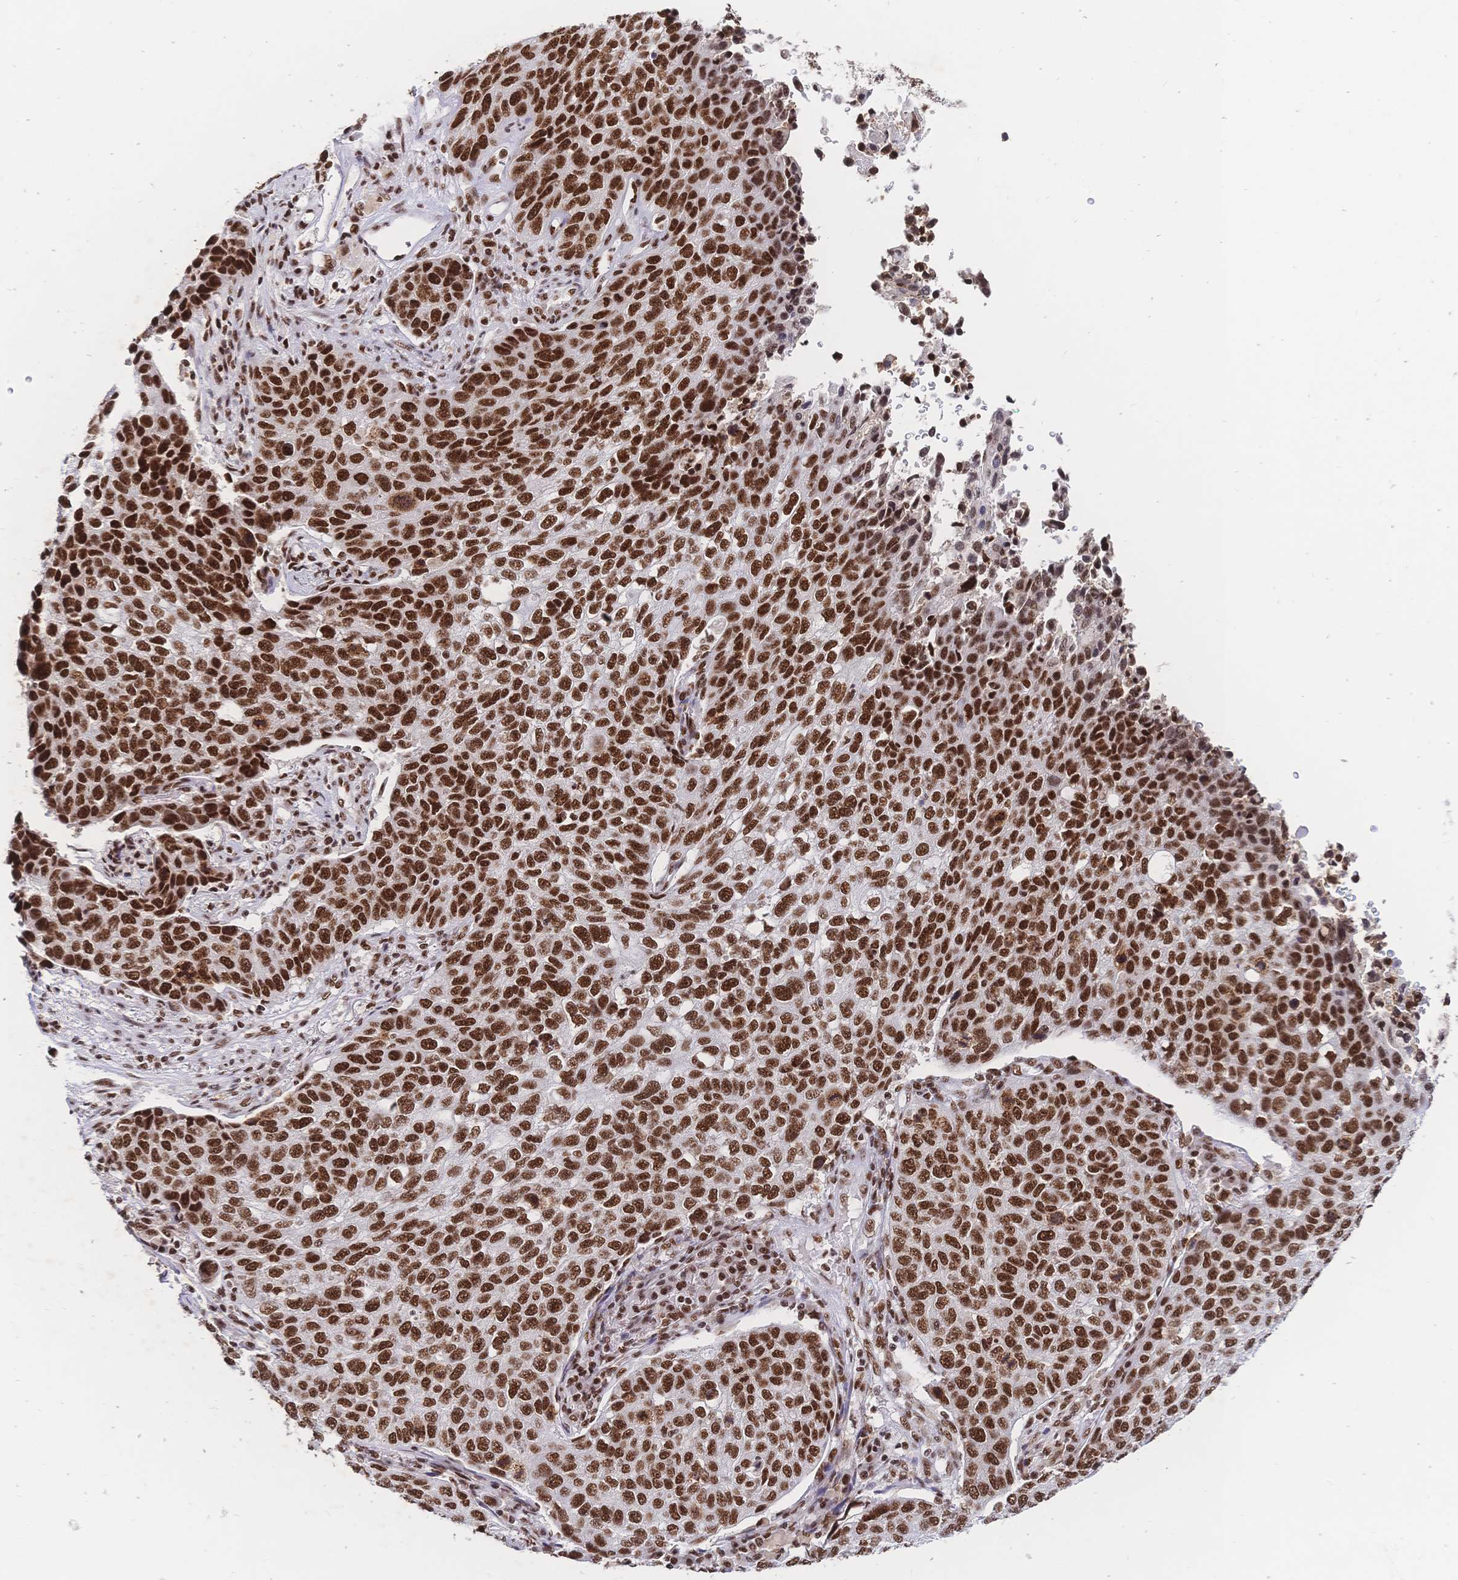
{"staining": {"intensity": "strong", "quantity": ">75%", "location": "nuclear"}, "tissue": "lung cancer", "cell_type": "Tumor cells", "image_type": "cancer", "snomed": [{"axis": "morphology", "description": "Squamous cell carcinoma, NOS"}, {"axis": "topography", "description": "Lymph node"}, {"axis": "topography", "description": "Lung"}], "caption": "This histopathology image exhibits lung cancer (squamous cell carcinoma) stained with immunohistochemistry (IHC) to label a protein in brown. The nuclear of tumor cells show strong positivity for the protein. Nuclei are counter-stained blue.", "gene": "SRSF1", "patient": {"sex": "male", "age": 61}}